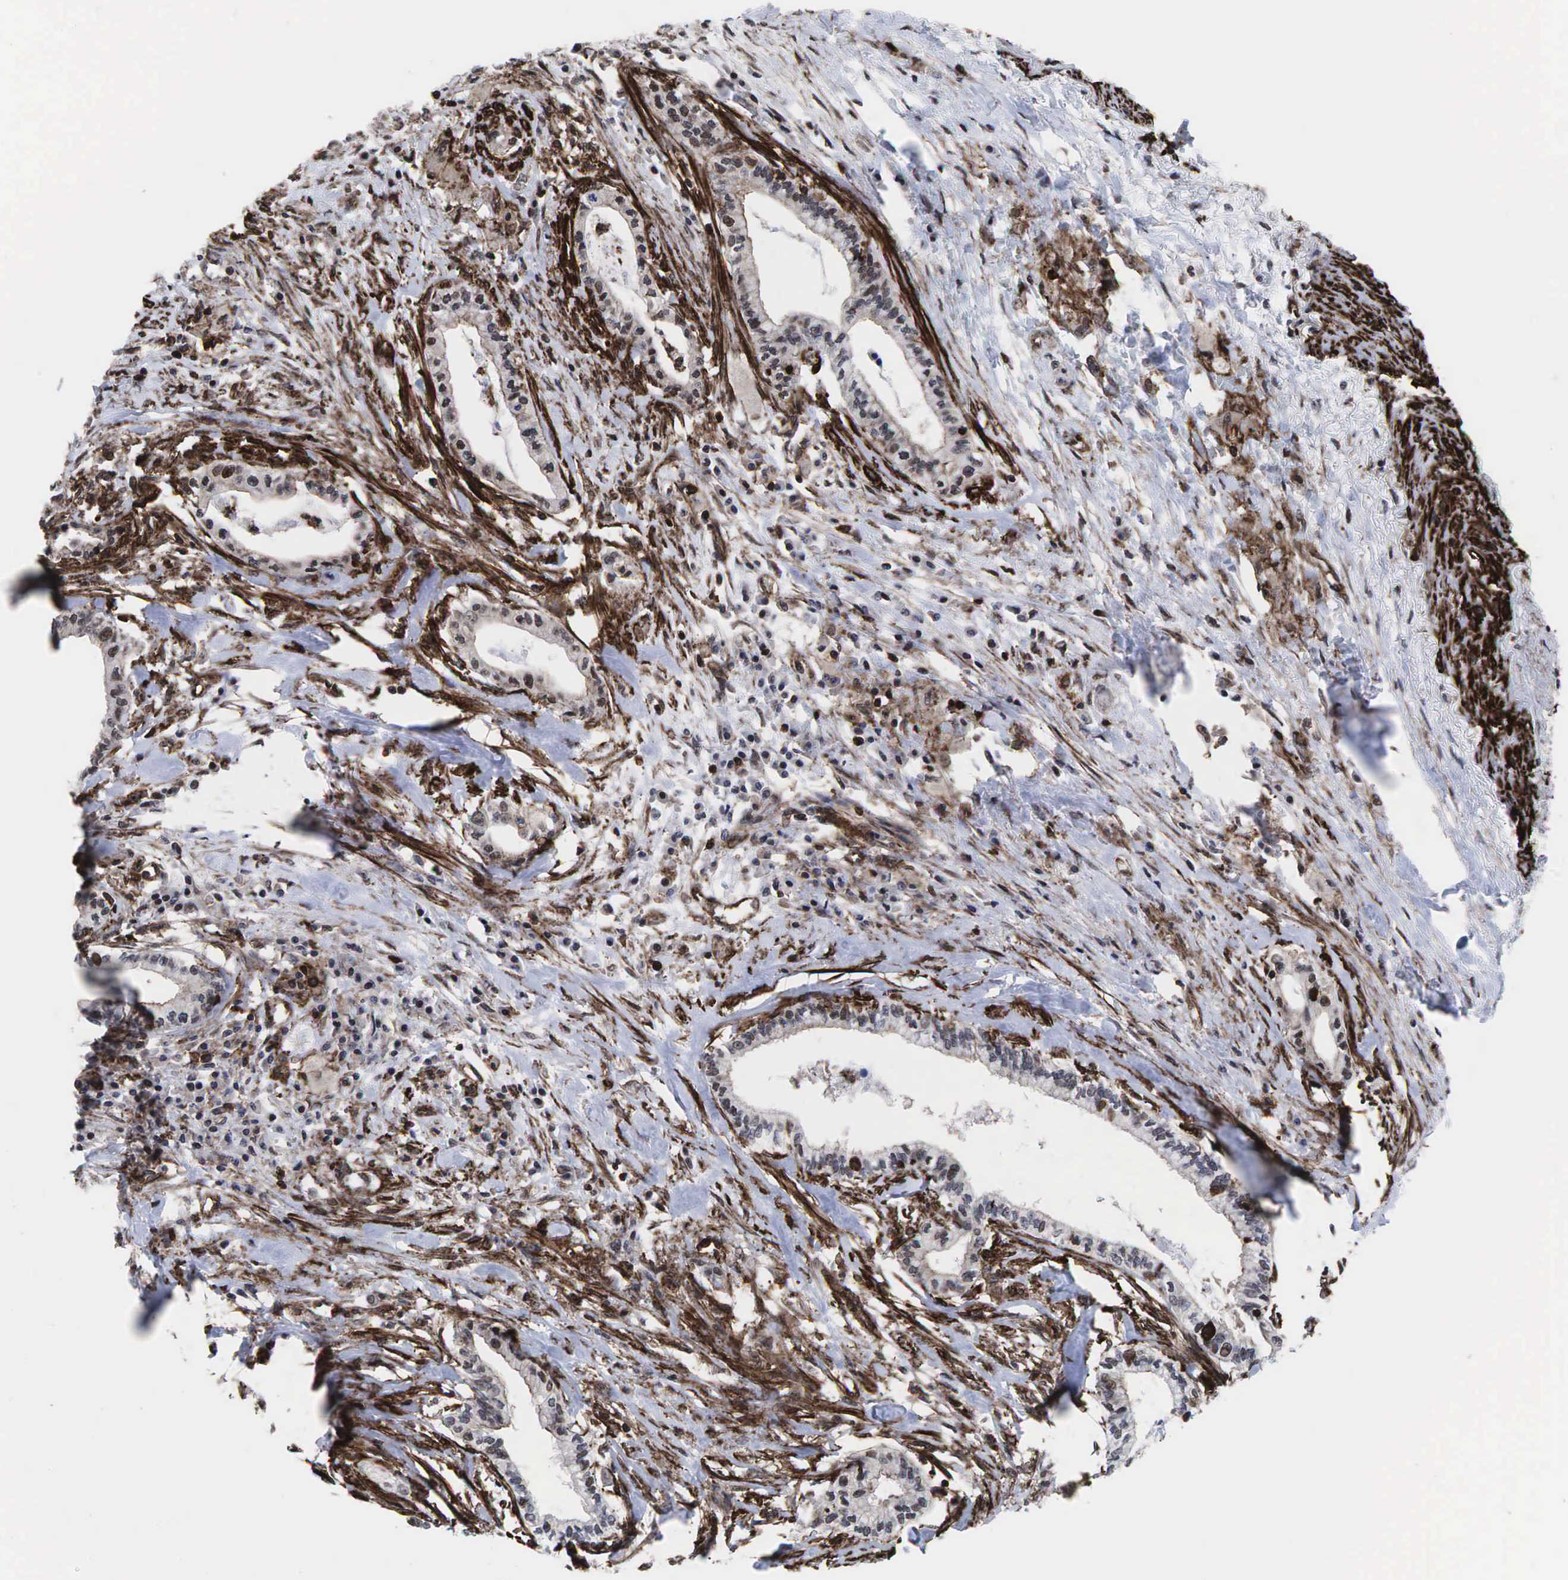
{"staining": {"intensity": "negative", "quantity": "none", "location": "none"}, "tissue": "pancreatic cancer", "cell_type": "Tumor cells", "image_type": "cancer", "snomed": [{"axis": "morphology", "description": "Adenocarcinoma, NOS"}, {"axis": "topography", "description": "Pancreas"}], "caption": "Immunohistochemistry (IHC) of pancreatic cancer exhibits no staining in tumor cells. (DAB (3,3'-diaminobenzidine) IHC, high magnification).", "gene": "GPRASP1", "patient": {"sex": "female", "age": 64}}